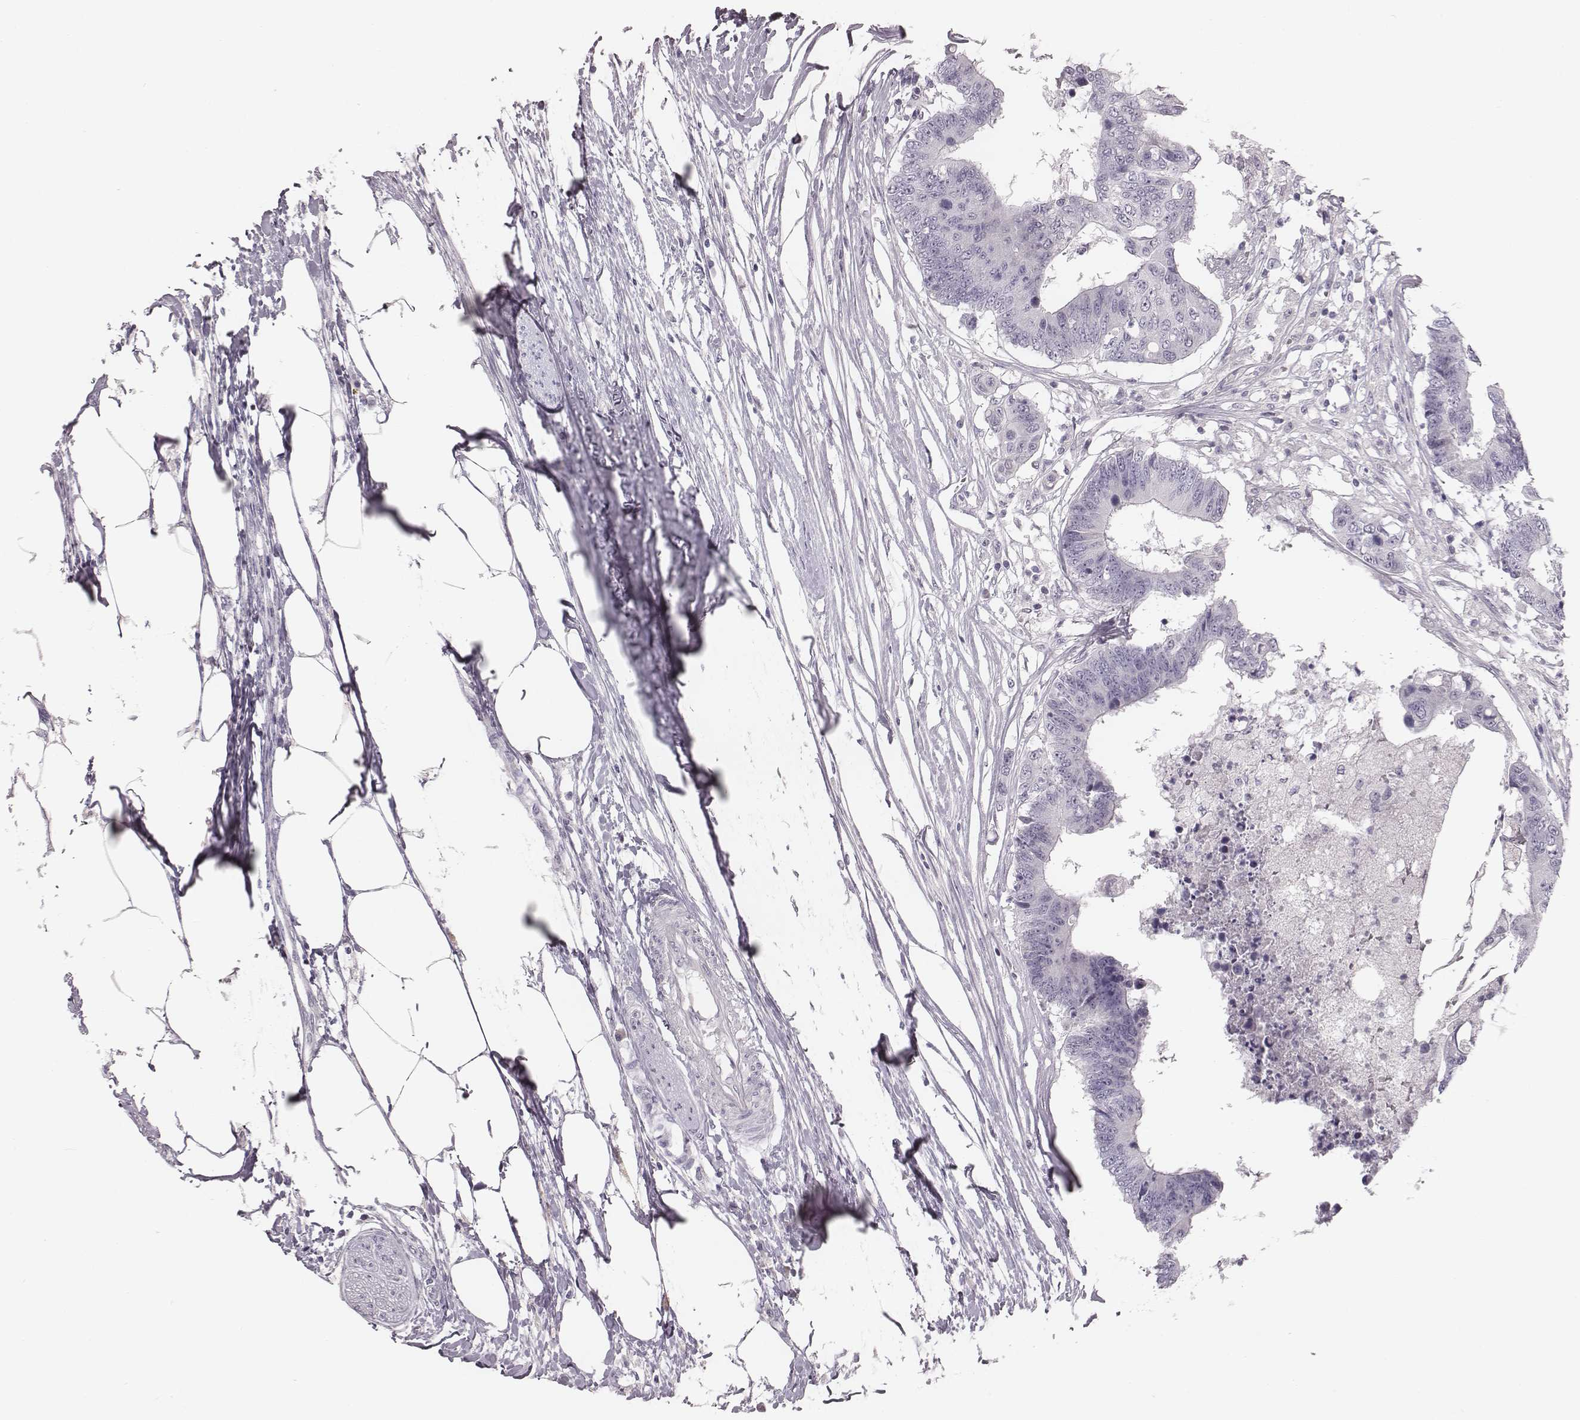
{"staining": {"intensity": "negative", "quantity": "none", "location": "none"}, "tissue": "colorectal cancer", "cell_type": "Tumor cells", "image_type": "cancer", "snomed": [{"axis": "morphology", "description": "Adenocarcinoma, NOS"}, {"axis": "topography", "description": "Colon"}], "caption": "IHC of colorectal cancer (adenocarcinoma) reveals no staining in tumor cells.", "gene": "PDE8B", "patient": {"sex": "female", "age": 48}}